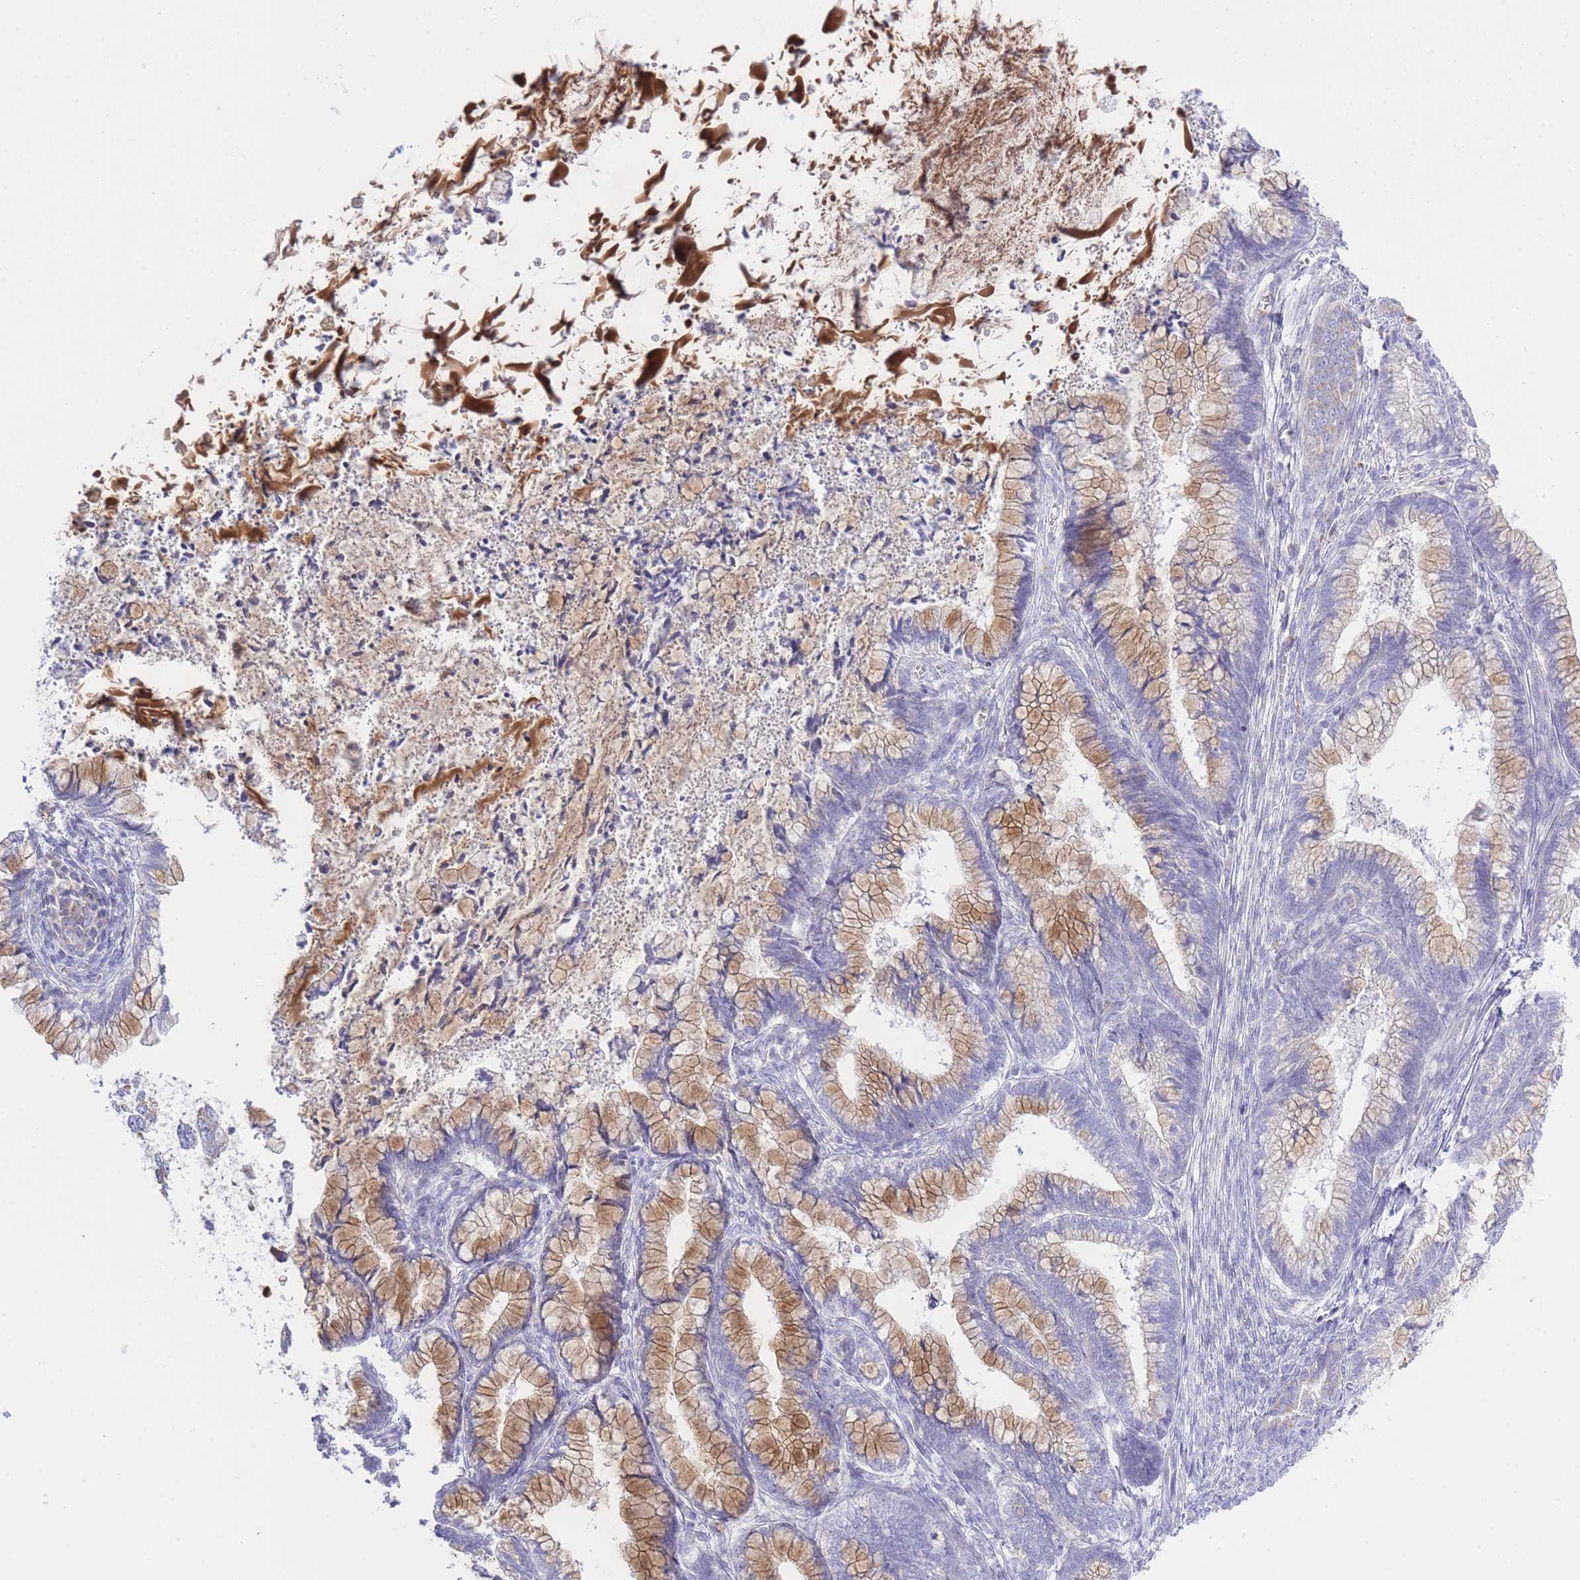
{"staining": {"intensity": "moderate", "quantity": "25%-75%", "location": "cytoplasmic/membranous"}, "tissue": "cervical cancer", "cell_type": "Tumor cells", "image_type": "cancer", "snomed": [{"axis": "morphology", "description": "Adenocarcinoma, NOS"}, {"axis": "topography", "description": "Cervix"}], "caption": "This image demonstrates immunohistochemistry staining of human cervical cancer (adenocarcinoma), with medium moderate cytoplasmic/membranous expression in approximately 25%-75% of tumor cells.", "gene": "NANP", "patient": {"sex": "female", "age": 44}}